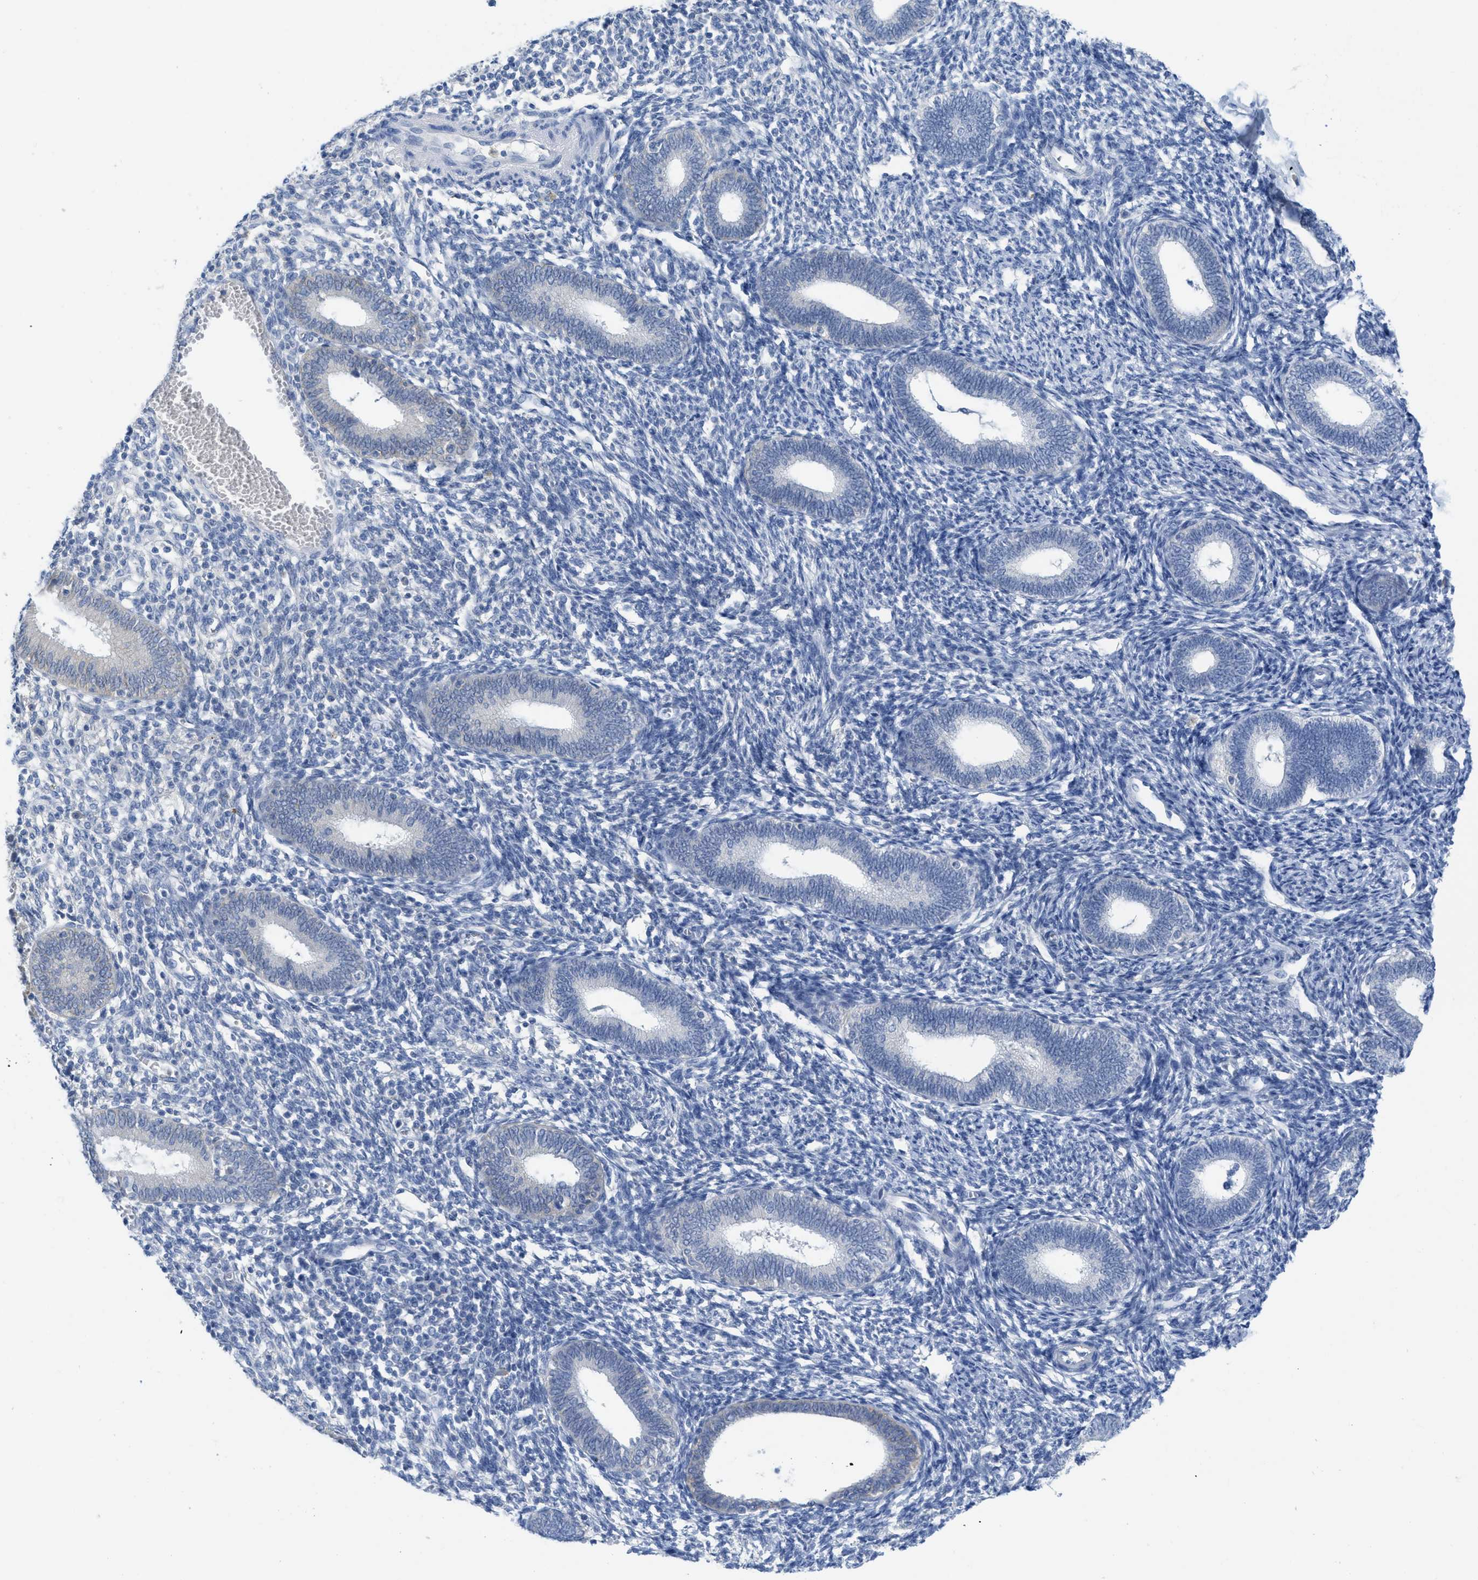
{"staining": {"intensity": "negative", "quantity": "none", "location": "none"}, "tissue": "endometrium", "cell_type": "Cells in endometrial stroma", "image_type": "normal", "snomed": [{"axis": "morphology", "description": "Normal tissue, NOS"}, {"axis": "topography", "description": "Endometrium"}], "caption": "IHC micrograph of benign endometrium: endometrium stained with DAB (3,3'-diaminobenzidine) displays no significant protein staining in cells in endometrial stroma. (IHC, brightfield microscopy, high magnification).", "gene": "CNNM4", "patient": {"sex": "female", "age": 41}}